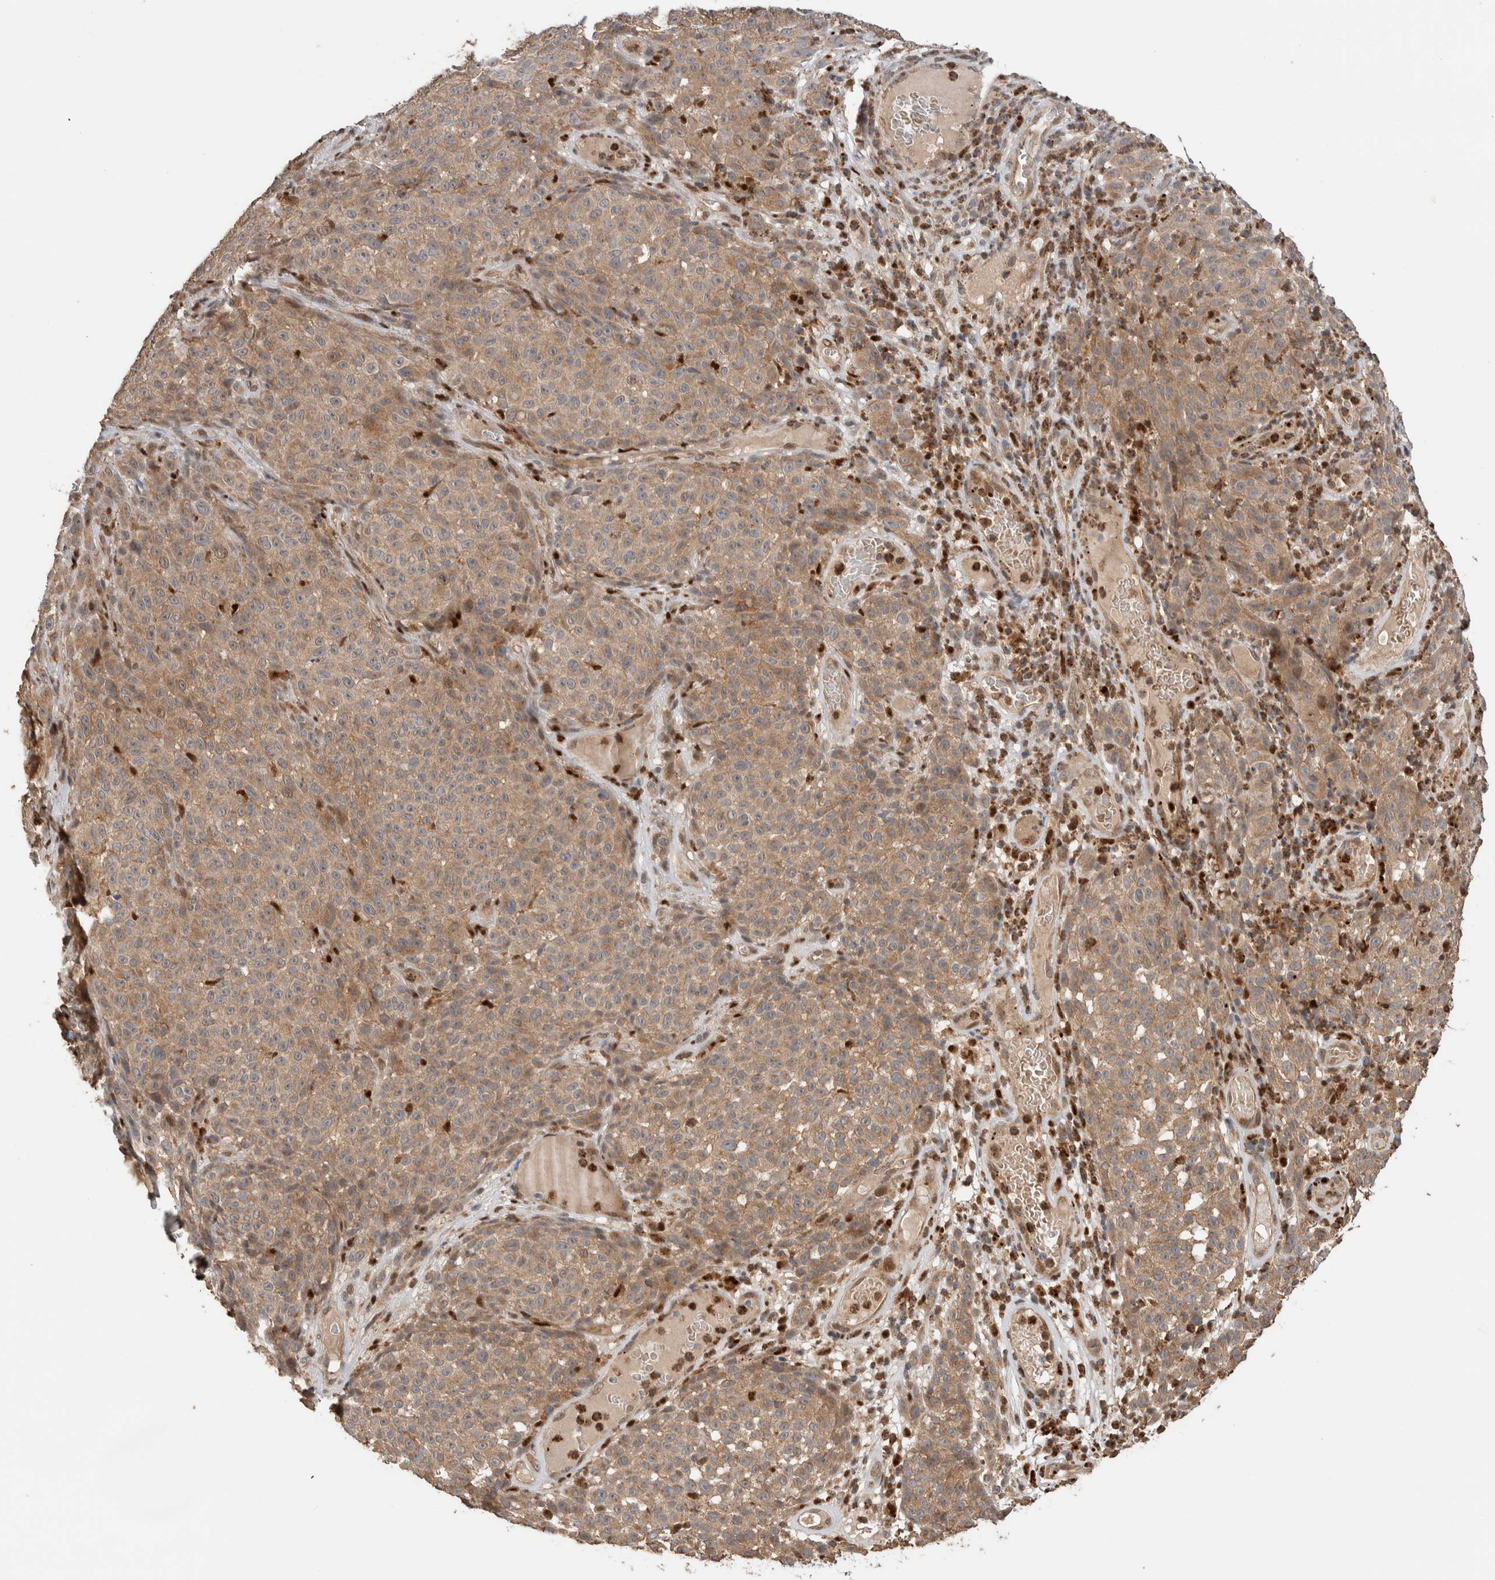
{"staining": {"intensity": "weak", "quantity": ">75%", "location": "cytoplasmic/membranous"}, "tissue": "melanoma", "cell_type": "Tumor cells", "image_type": "cancer", "snomed": [{"axis": "morphology", "description": "Malignant melanoma, NOS"}, {"axis": "topography", "description": "Skin"}], "caption": "A low amount of weak cytoplasmic/membranous staining is seen in approximately >75% of tumor cells in melanoma tissue.", "gene": "VPS53", "patient": {"sex": "female", "age": 82}}